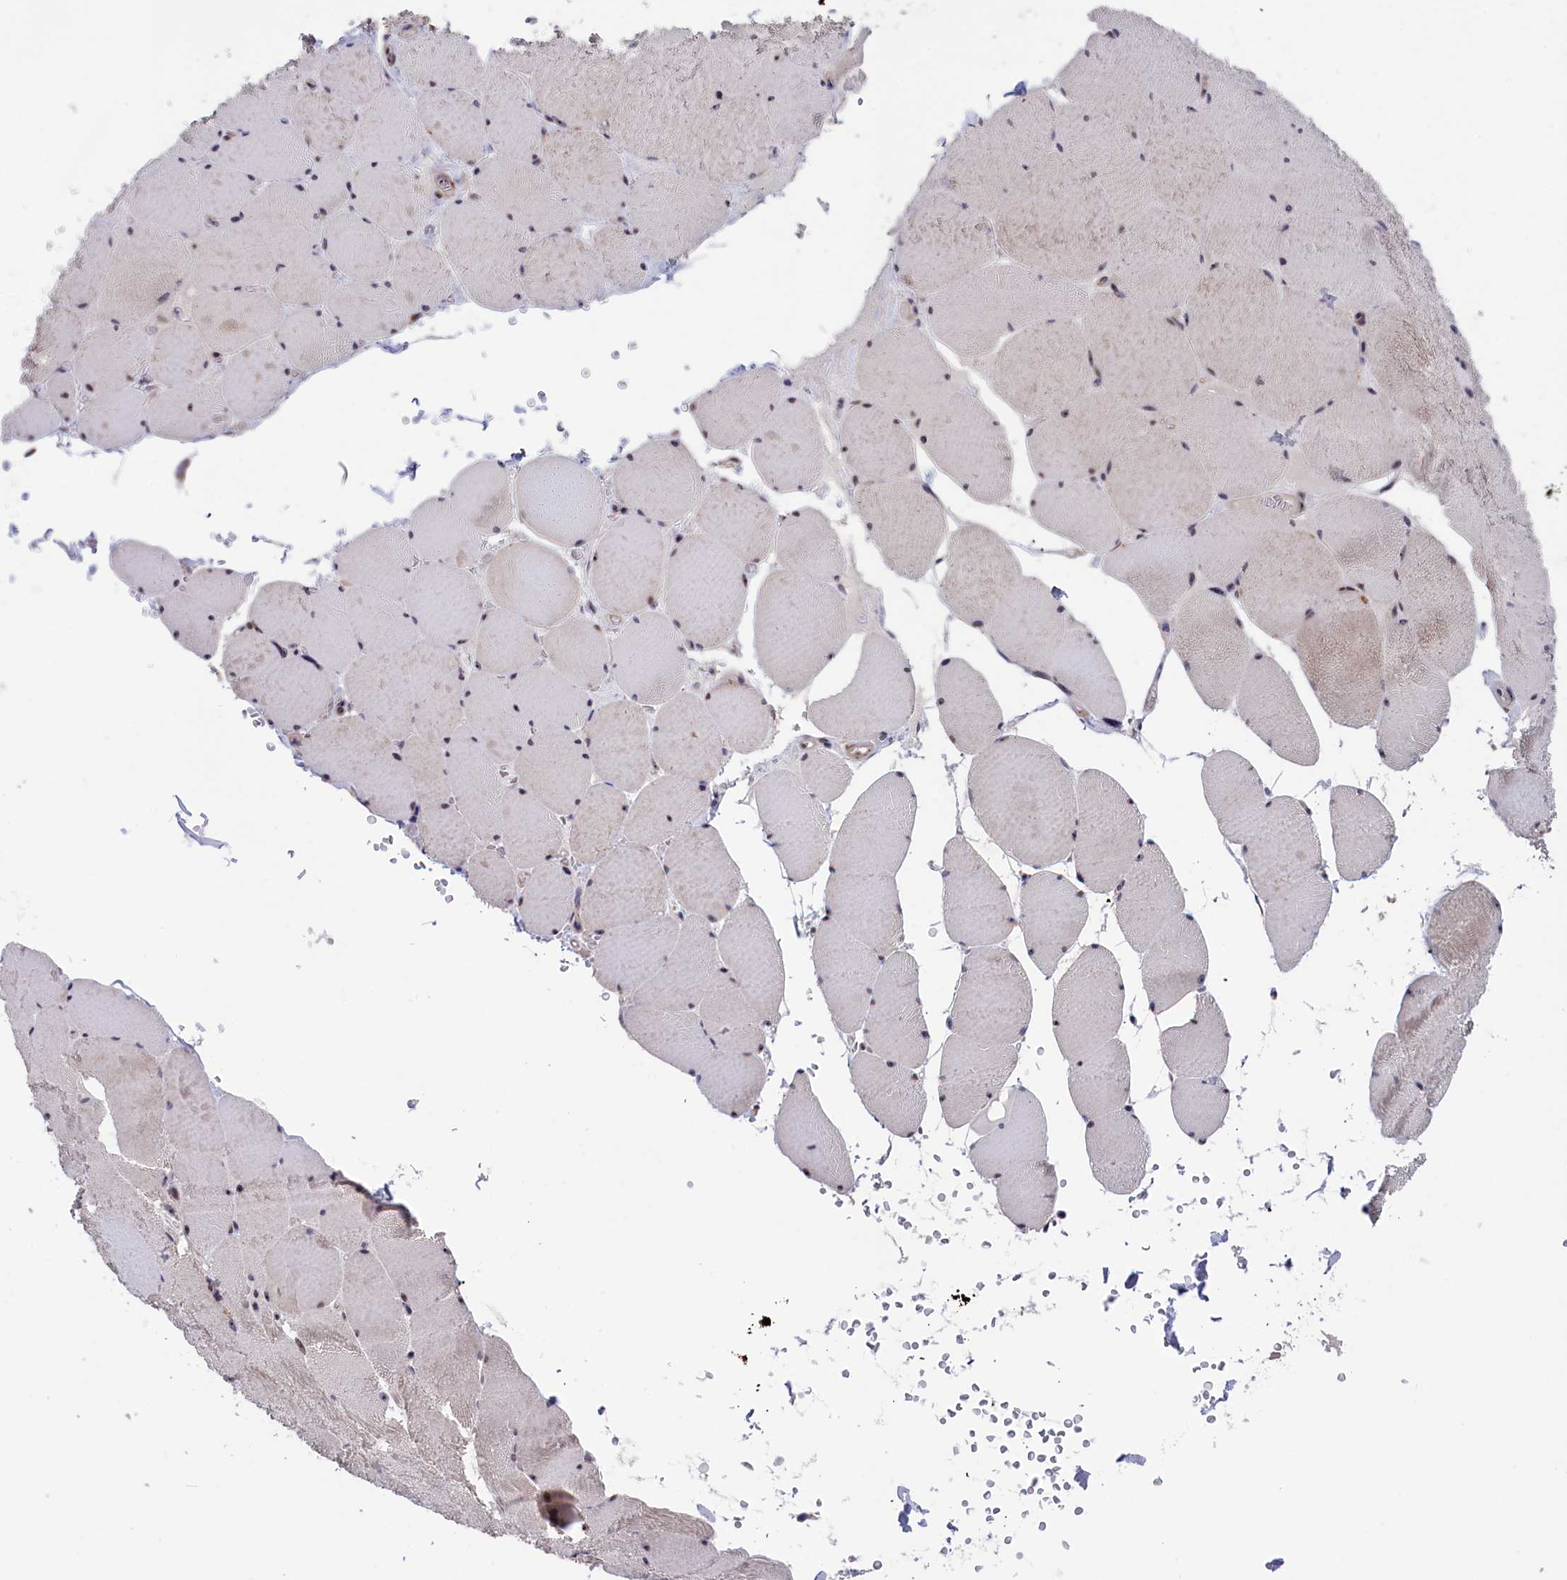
{"staining": {"intensity": "moderate", "quantity": "25%-75%", "location": "cytoplasmic/membranous,nuclear"}, "tissue": "skeletal muscle", "cell_type": "Myocytes", "image_type": "normal", "snomed": [{"axis": "morphology", "description": "Normal tissue, NOS"}, {"axis": "topography", "description": "Skeletal muscle"}, {"axis": "topography", "description": "Head-Neck"}], "caption": "The micrograph exhibits immunohistochemical staining of unremarkable skeletal muscle. There is moderate cytoplasmic/membranous,nuclear positivity is present in approximately 25%-75% of myocytes.", "gene": "PPAN", "patient": {"sex": "male", "age": 66}}